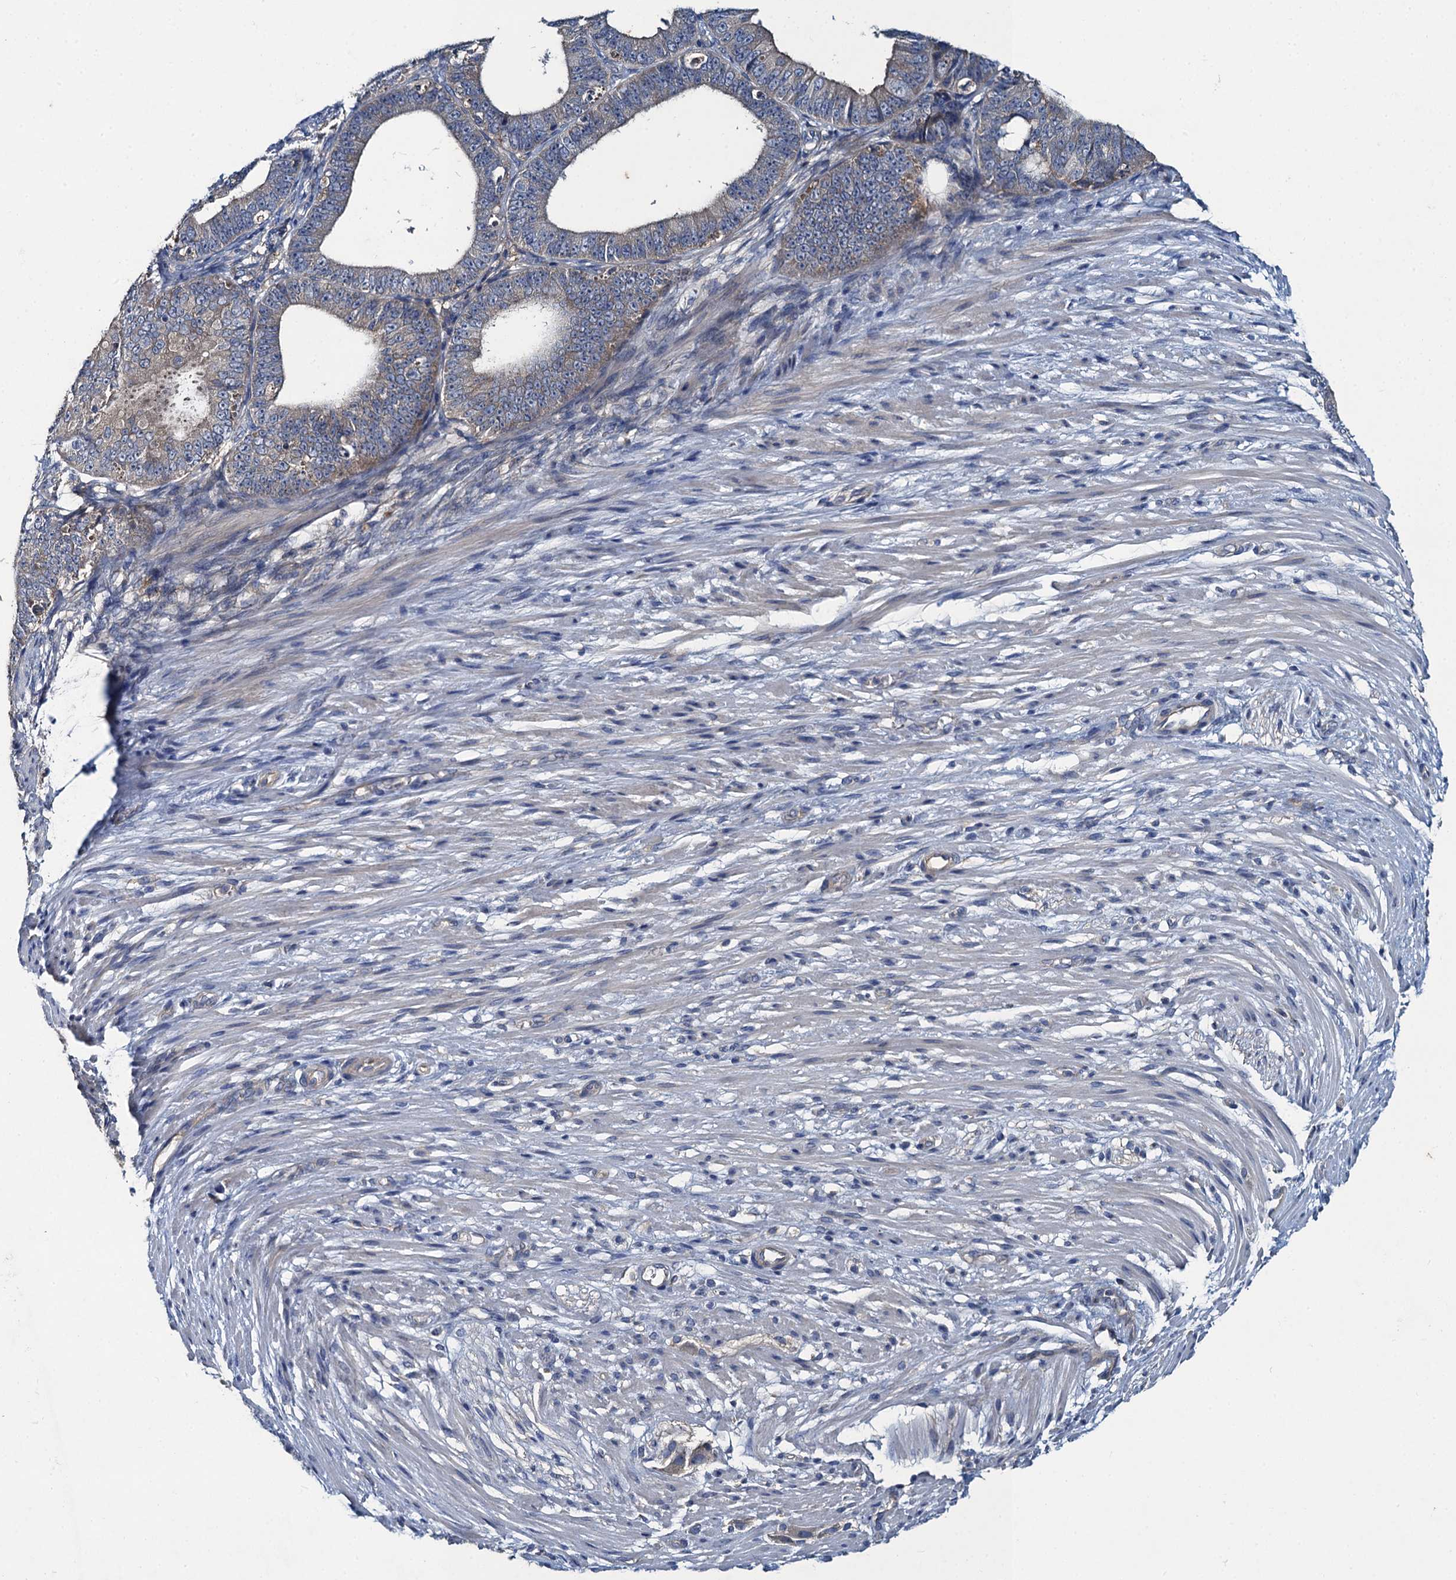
{"staining": {"intensity": "weak", "quantity": "25%-75%", "location": "cytoplasmic/membranous"}, "tissue": "ovarian cancer", "cell_type": "Tumor cells", "image_type": "cancer", "snomed": [{"axis": "morphology", "description": "Carcinoma, endometroid"}, {"axis": "topography", "description": "Appendix"}, {"axis": "topography", "description": "Ovary"}], "caption": "About 25%-75% of tumor cells in human ovarian cancer exhibit weak cytoplasmic/membranous protein staining as visualized by brown immunohistochemical staining.", "gene": "SNAP29", "patient": {"sex": "female", "age": 42}}